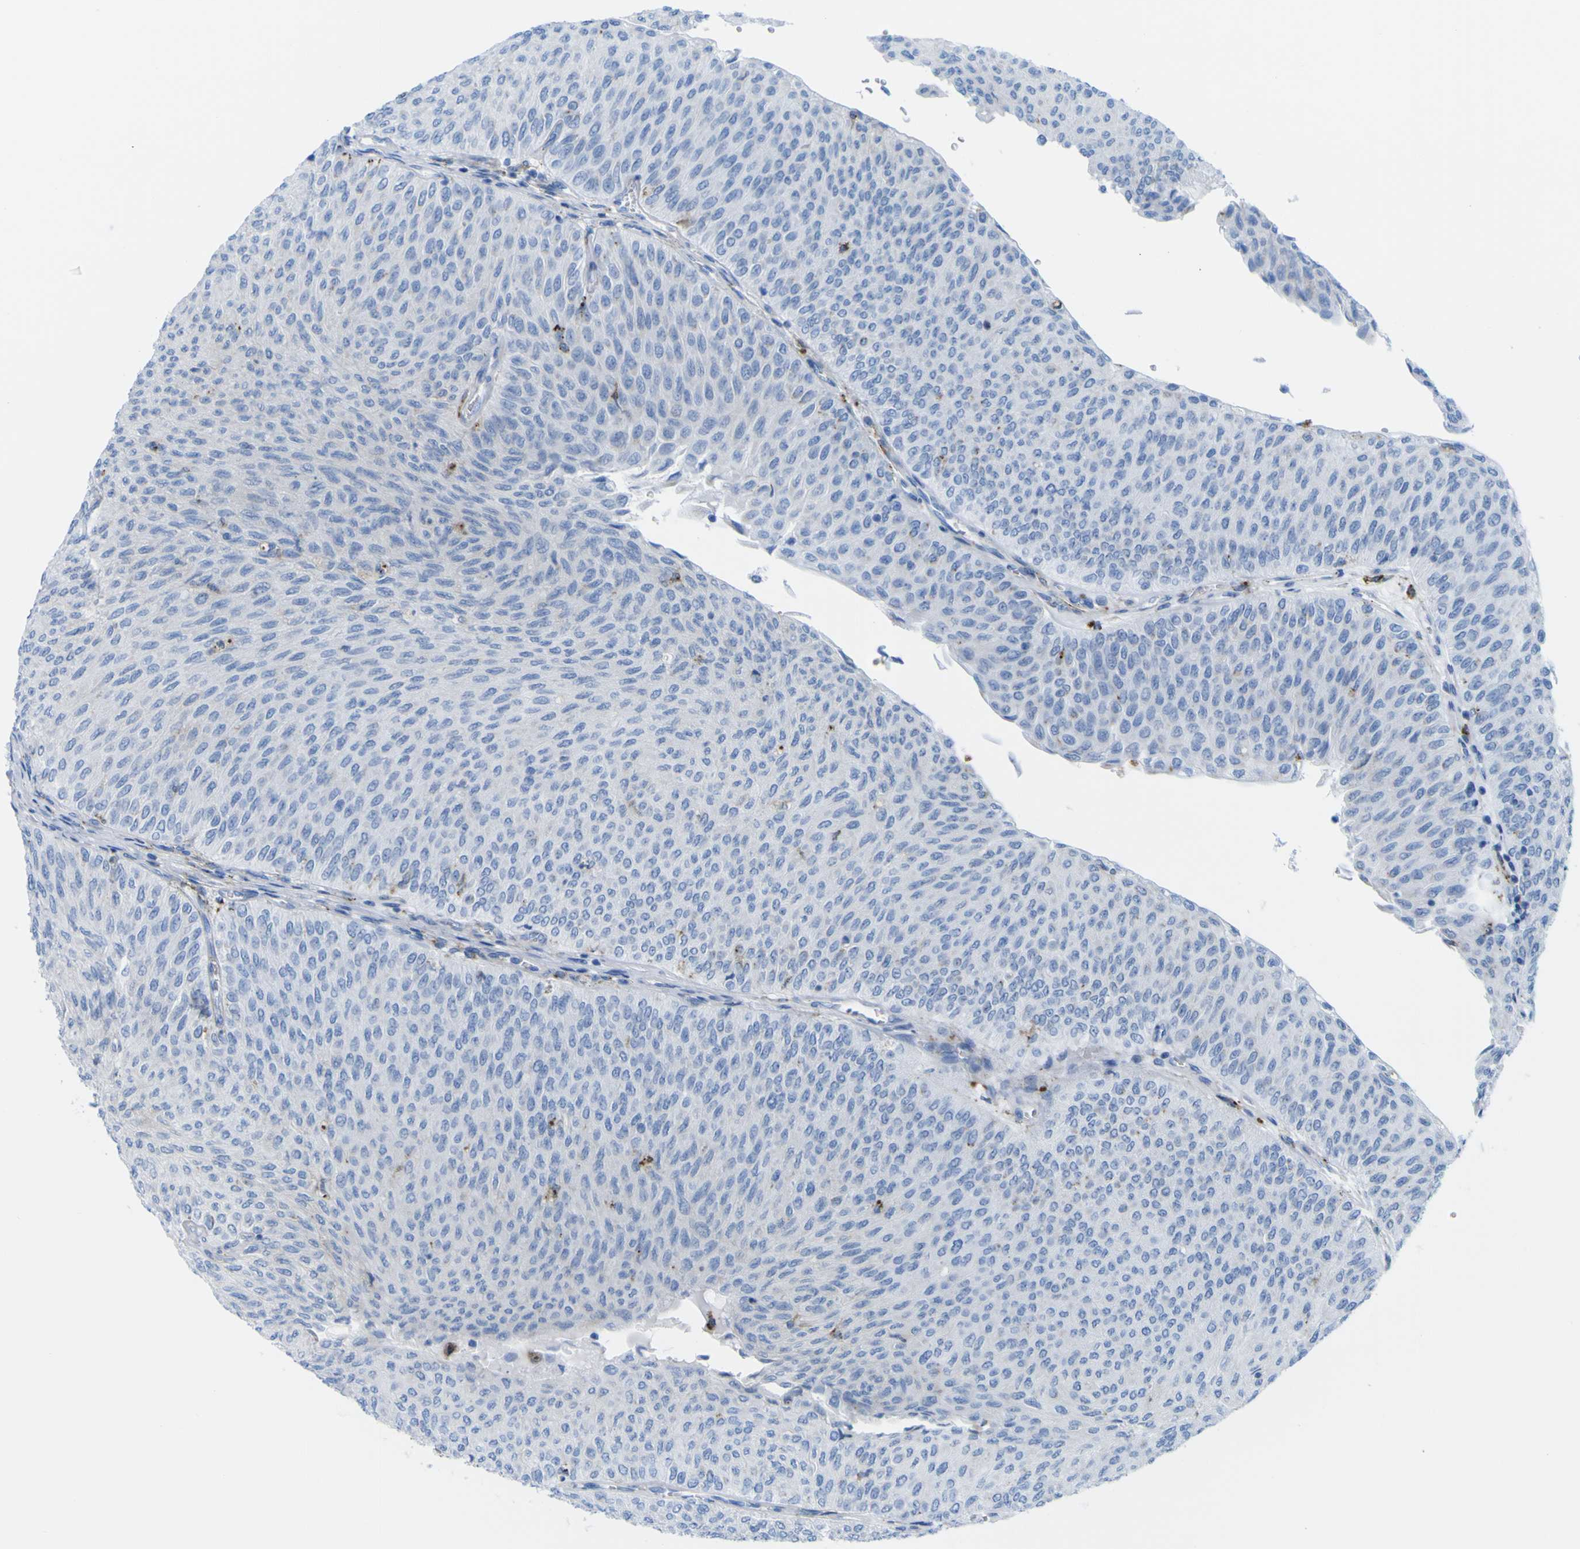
{"staining": {"intensity": "negative", "quantity": "none", "location": "none"}, "tissue": "urothelial cancer", "cell_type": "Tumor cells", "image_type": "cancer", "snomed": [{"axis": "morphology", "description": "Urothelial carcinoma, Low grade"}, {"axis": "topography", "description": "Urinary bladder"}], "caption": "Immunohistochemical staining of low-grade urothelial carcinoma exhibits no significant positivity in tumor cells.", "gene": "PLD3", "patient": {"sex": "male", "age": 78}}